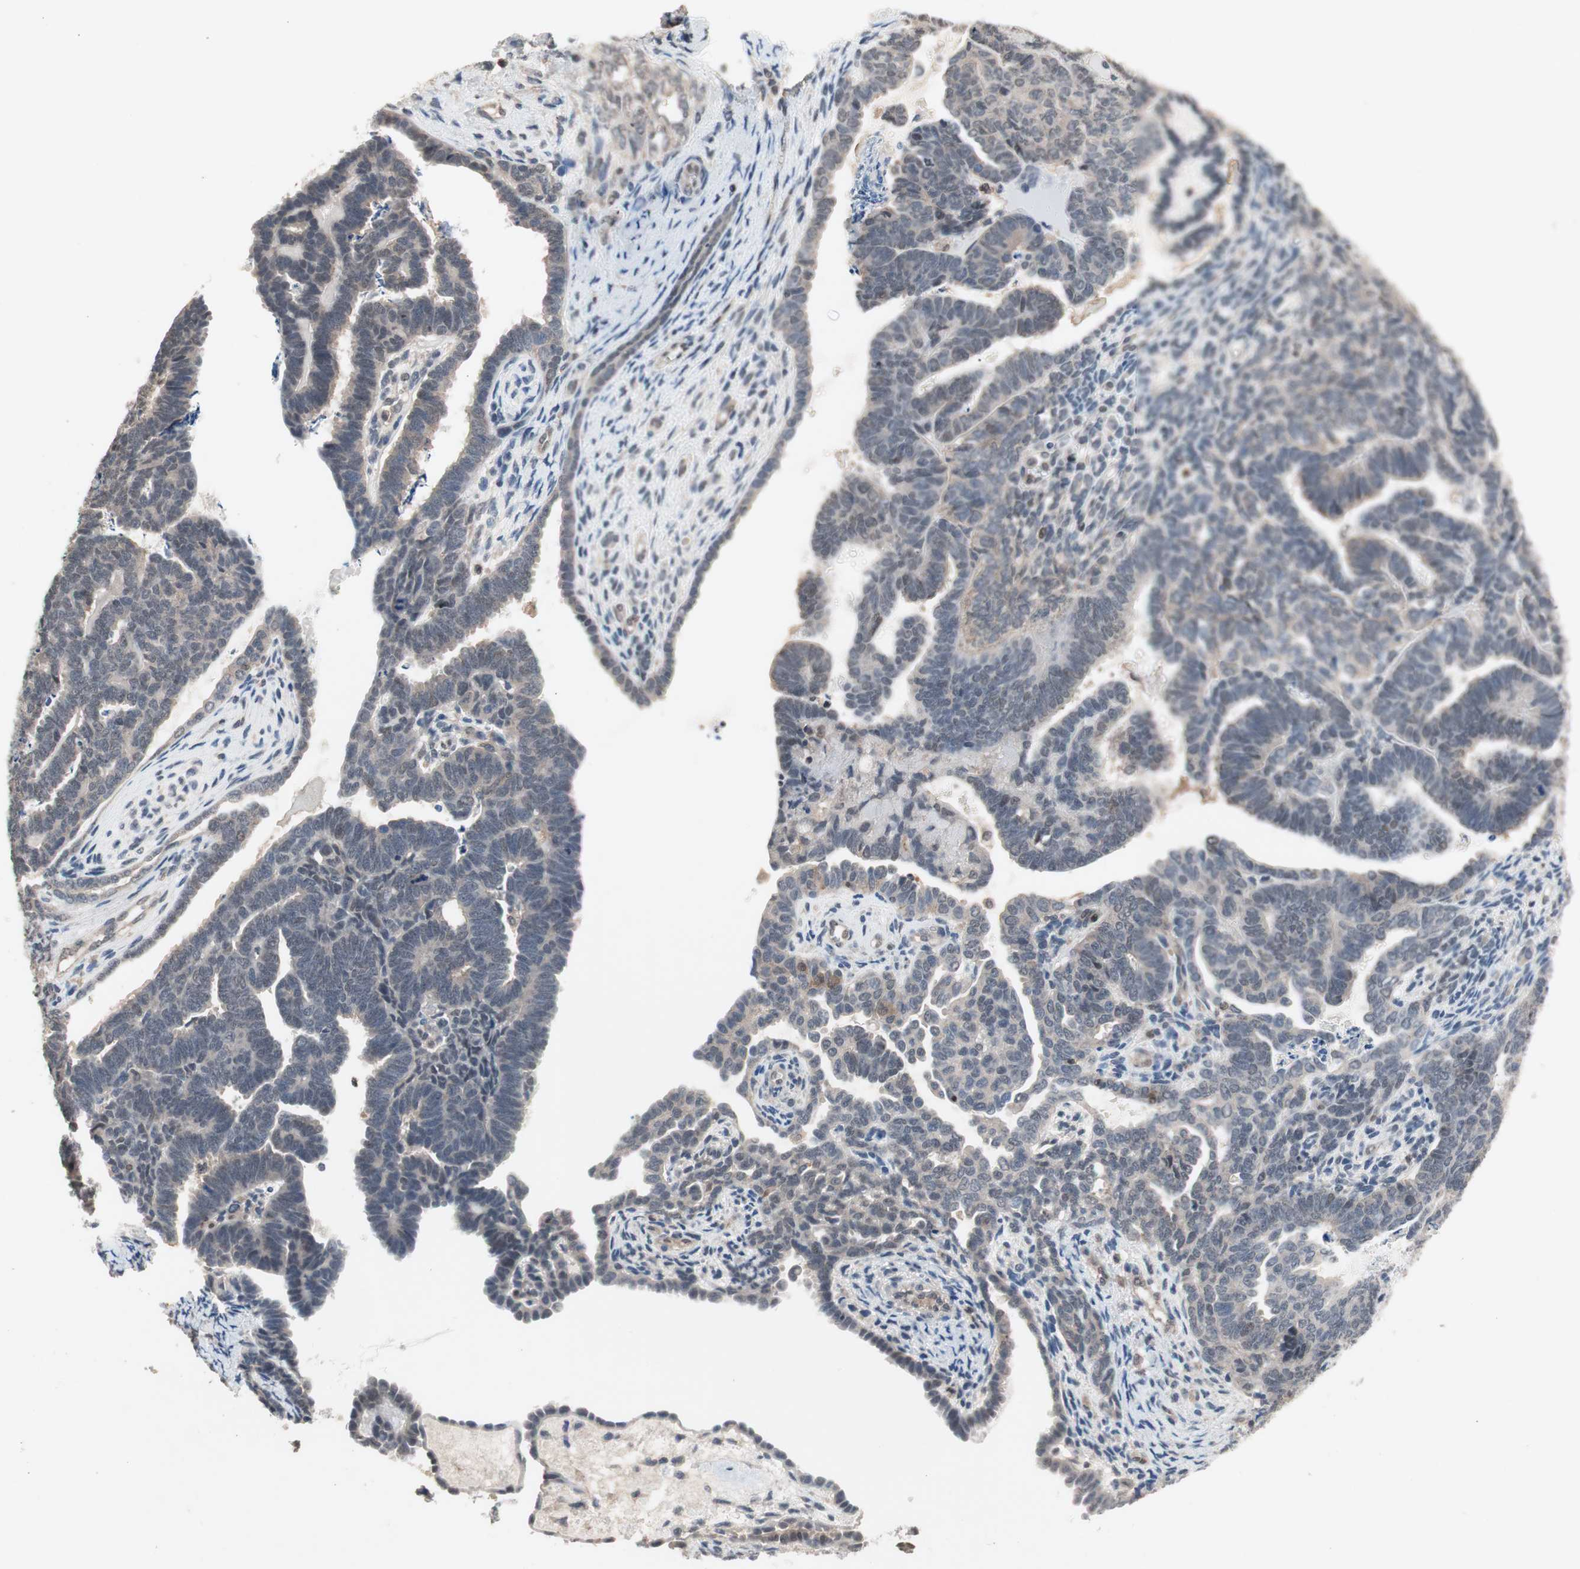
{"staining": {"intensity": "weak", "quantity": ">75%", "location": "cytoplasmic/membranous"}, "tissue": "endometrial cancer", "cell_type": "Tumor cells", "image_type": "cancer", "snomed": [{"axis": "morphology", "description": "Neoplasm, malignant, NOS"}, {"axis": "topography", "description": "Endometrium"}], "caption": "The immunohistochemical stain shows weak cytoplasmic/membranous expression in tumor cells of endometrial cancer tissue.", "gene": "GART", "patient": {"sex": "female", "age": 74}}